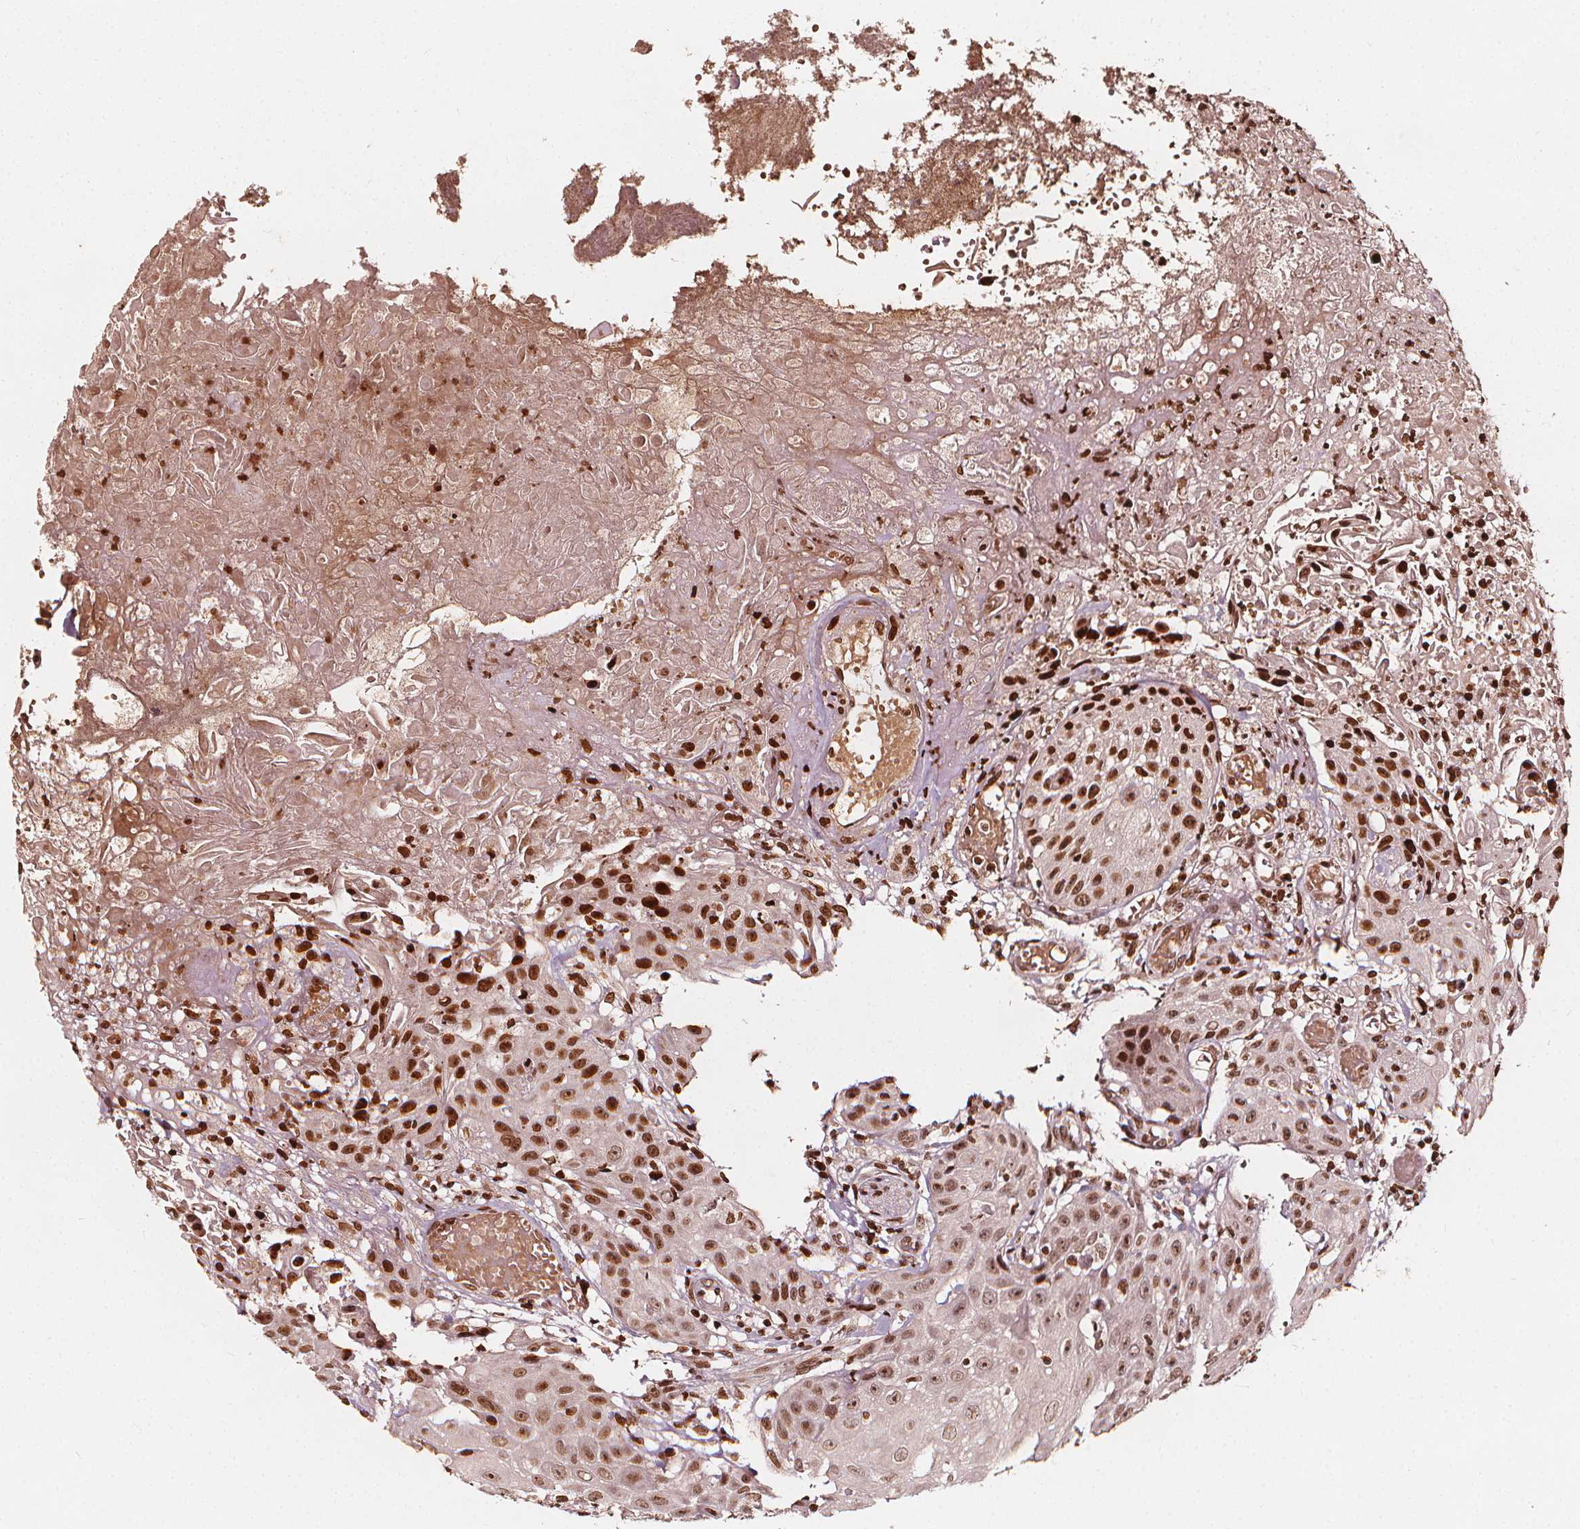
{"staining": {"intensity": "moderate", "quantity": ">75%", "location": "nuclear"}, "tissue": "head and neck cancer", "cell_type": "Tumor cells", "image_type": "cancer", "snomed": [{"axis": "morphology", "description": "Squamous cell carcinoma, NOS"}, {"axis": "topography", "description": "Oral tissue"}, {"axis": "topography", "description": "Head-Neck"}], "caption": "A brown stain labels moderate nuclear expression of a protein in human head and neck squamous cell carcinoma tumor cells. The protein is shown in brown color, while the nuclei are stained blue.", "gene": "H3C14", "patient": {"sex": "female", "age": 55}}